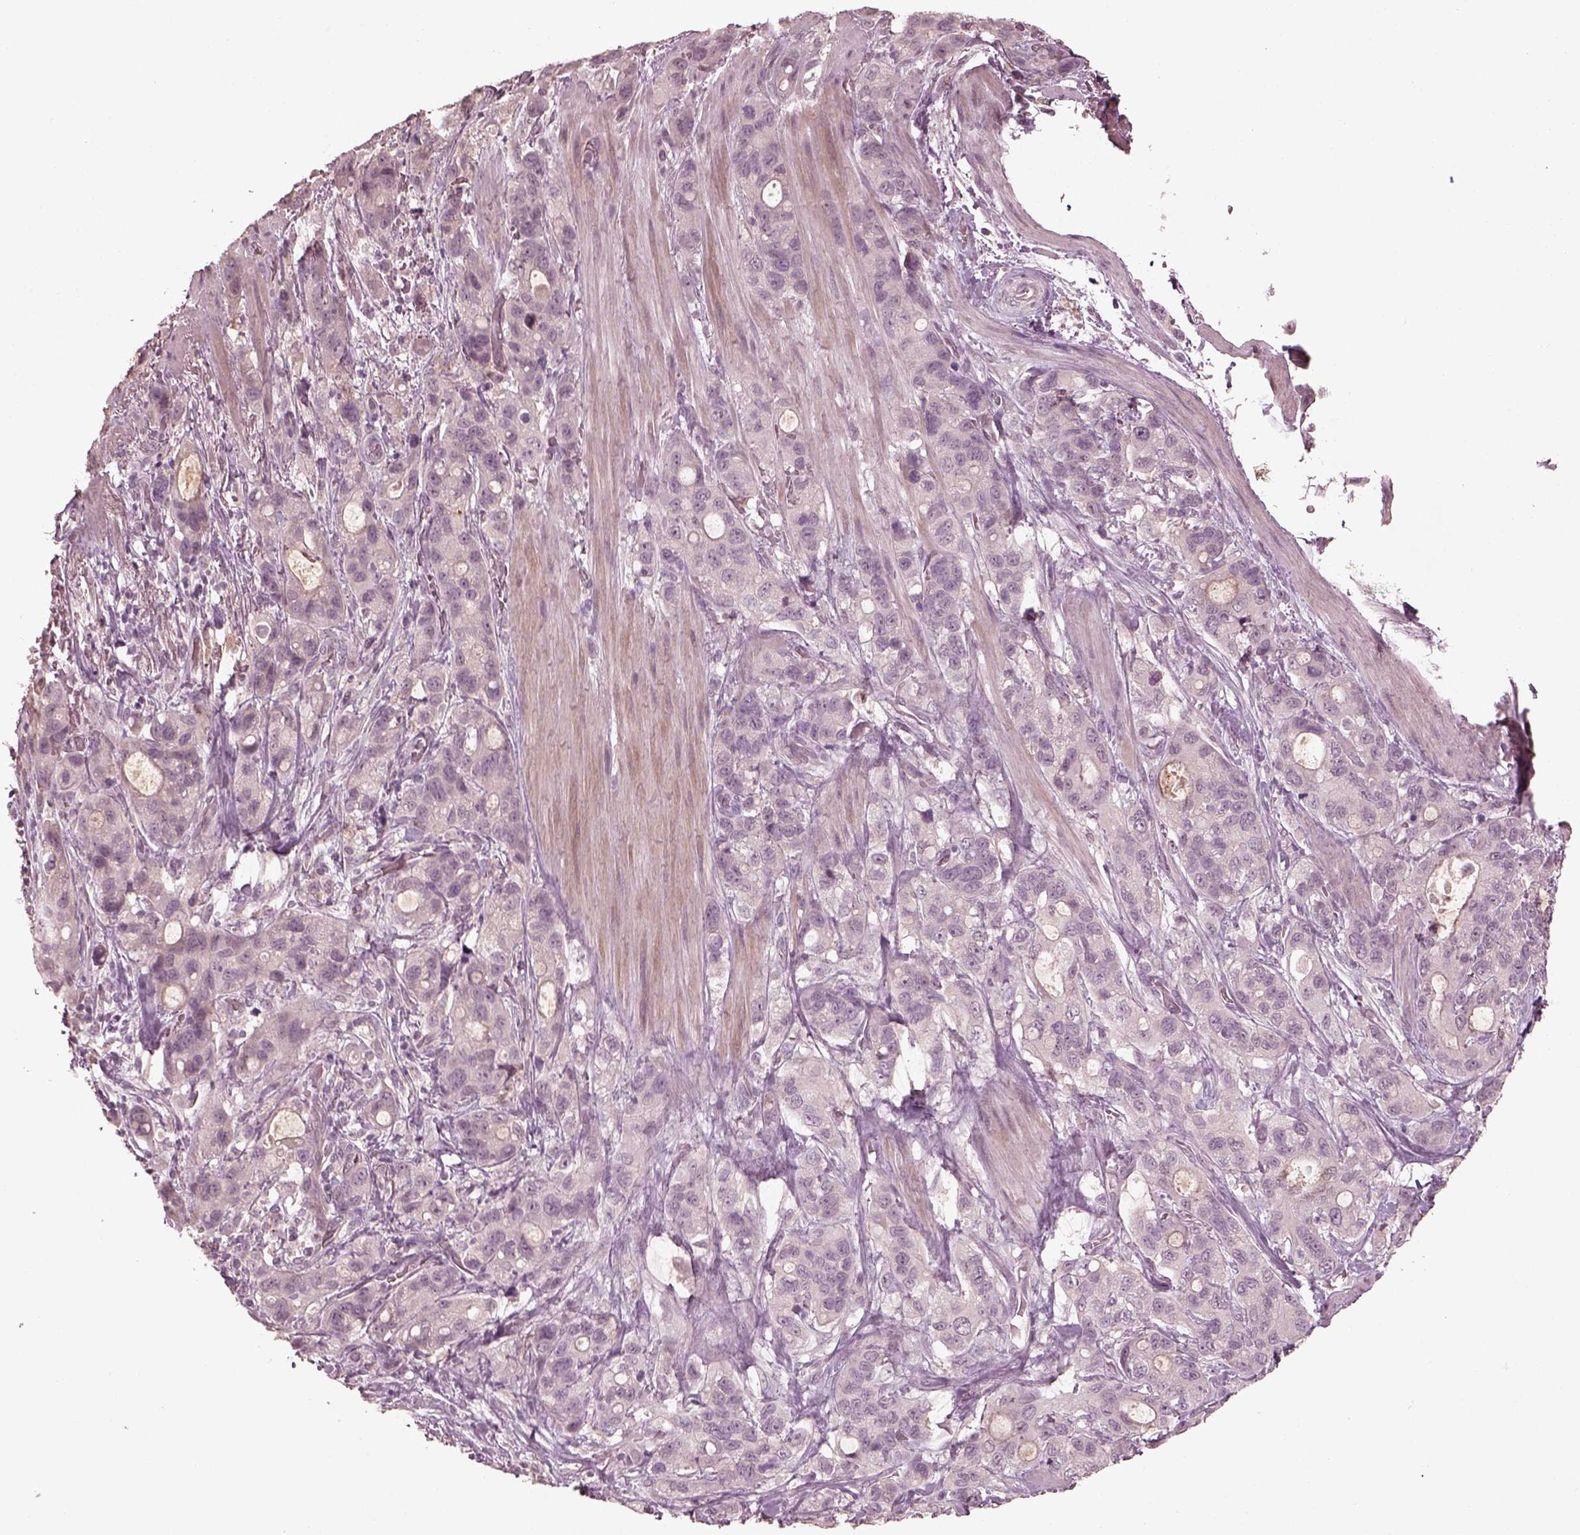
{"staining": {"intensity": "negative", "quantity": "none", "location": "none"}, "tissue": "stomach cancer", "cell_type": "Tumor cells", "image_type": "cancer", "snomed": [{"axis": "morphology", "description": "Adenocarcinoma, NOS"}, {"axis": "topography", "description": "Stomach"}], "caption": "Tumor cells show no significant positivity in stomach adenocarcinoma.", "gene": "VWA5B1", "patient": {"sex": "male", "age": 63}}